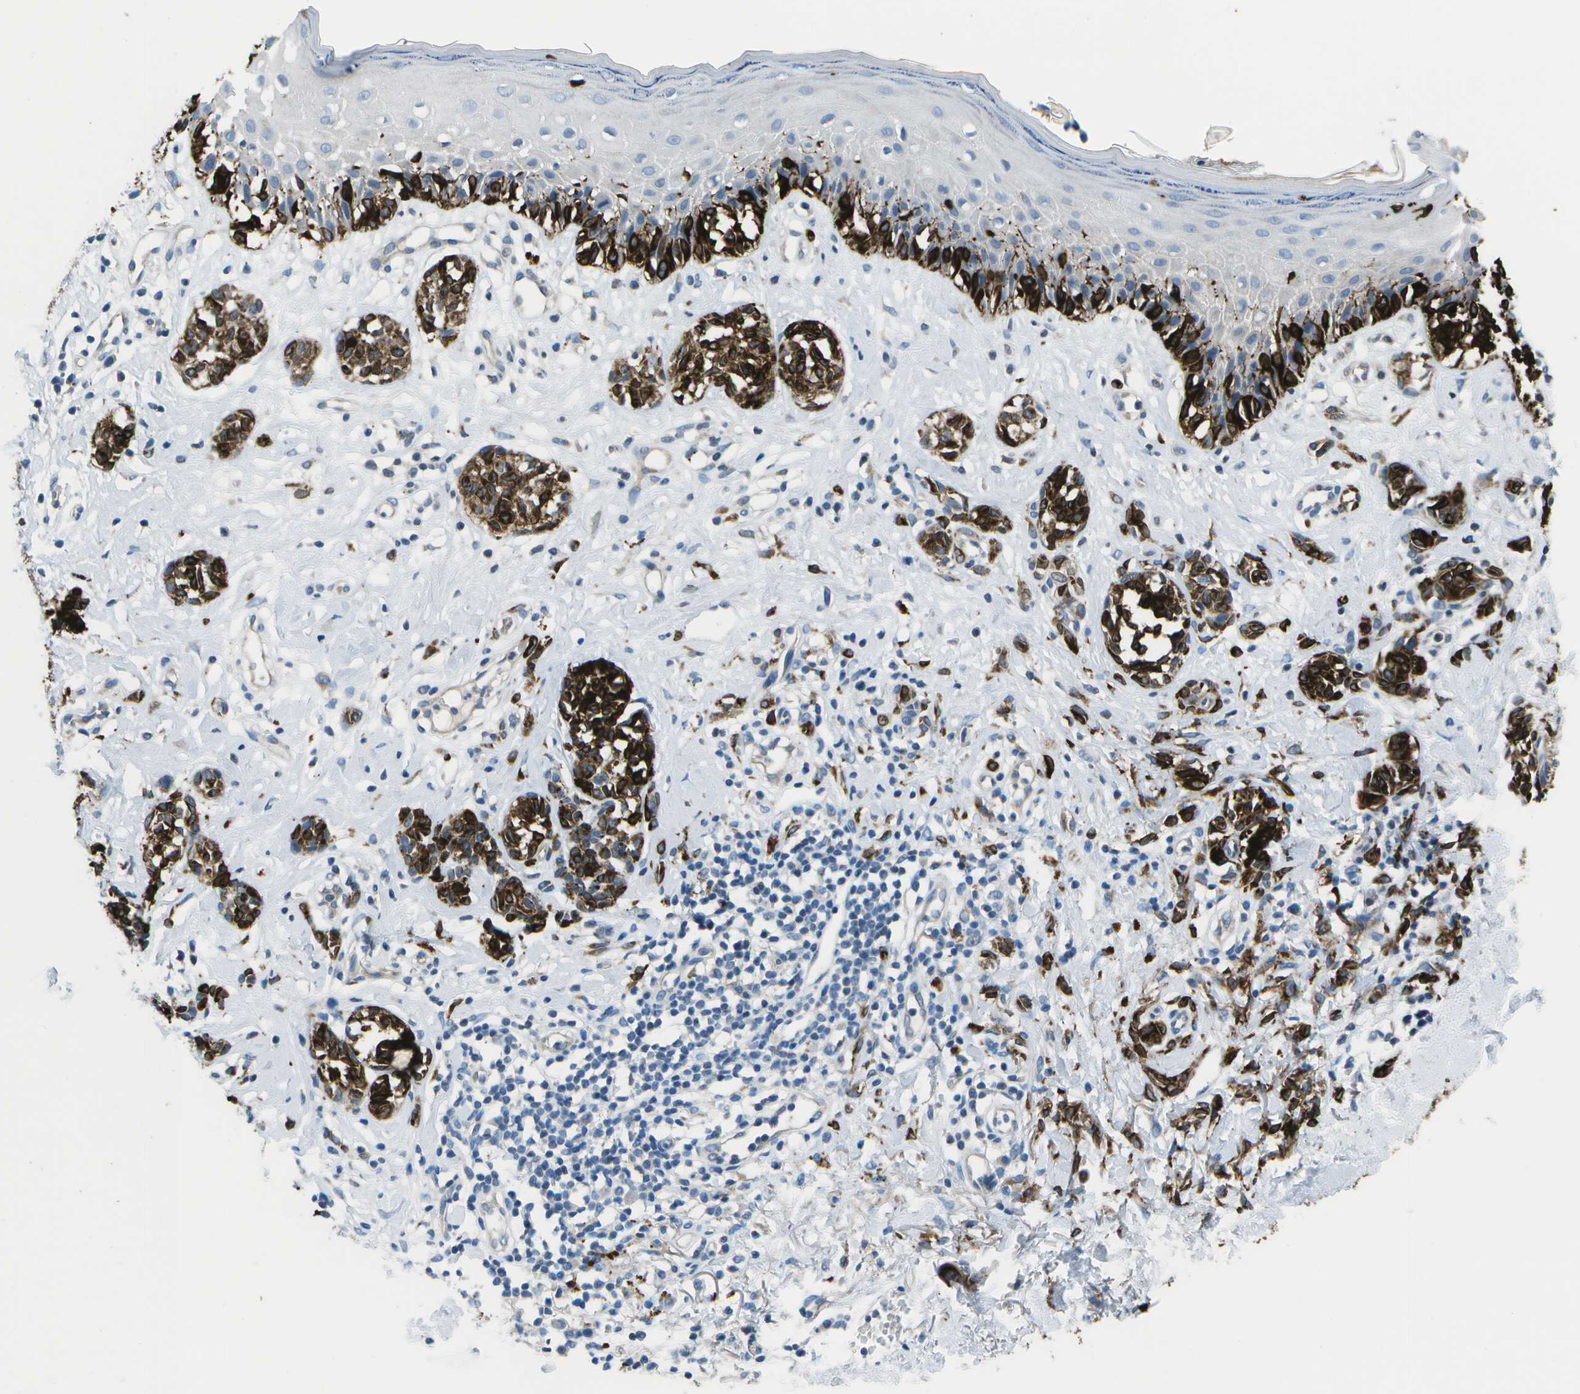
{"staining": {"intensity": "strong", "quantity": ">75%", "location": "cytoplasmic/membranous"}, "tissue": "melanoma", "cell_type": "Tumor cells", "image_type": "cancer", "snomed": [{"axis": "morphology", "description": "Malignant melanoma, NOS"}, {"axis": "topography", "description": "Skin"}], "caption": "Immunohistochemical staining of melanoma reveals strong cytoplasmic/membranous protein positivity in approximately >75% of tumor cells. Nuclei are stained in blue.", "gene": "DCT", "patient": {"sex": "male", "age": 64}}